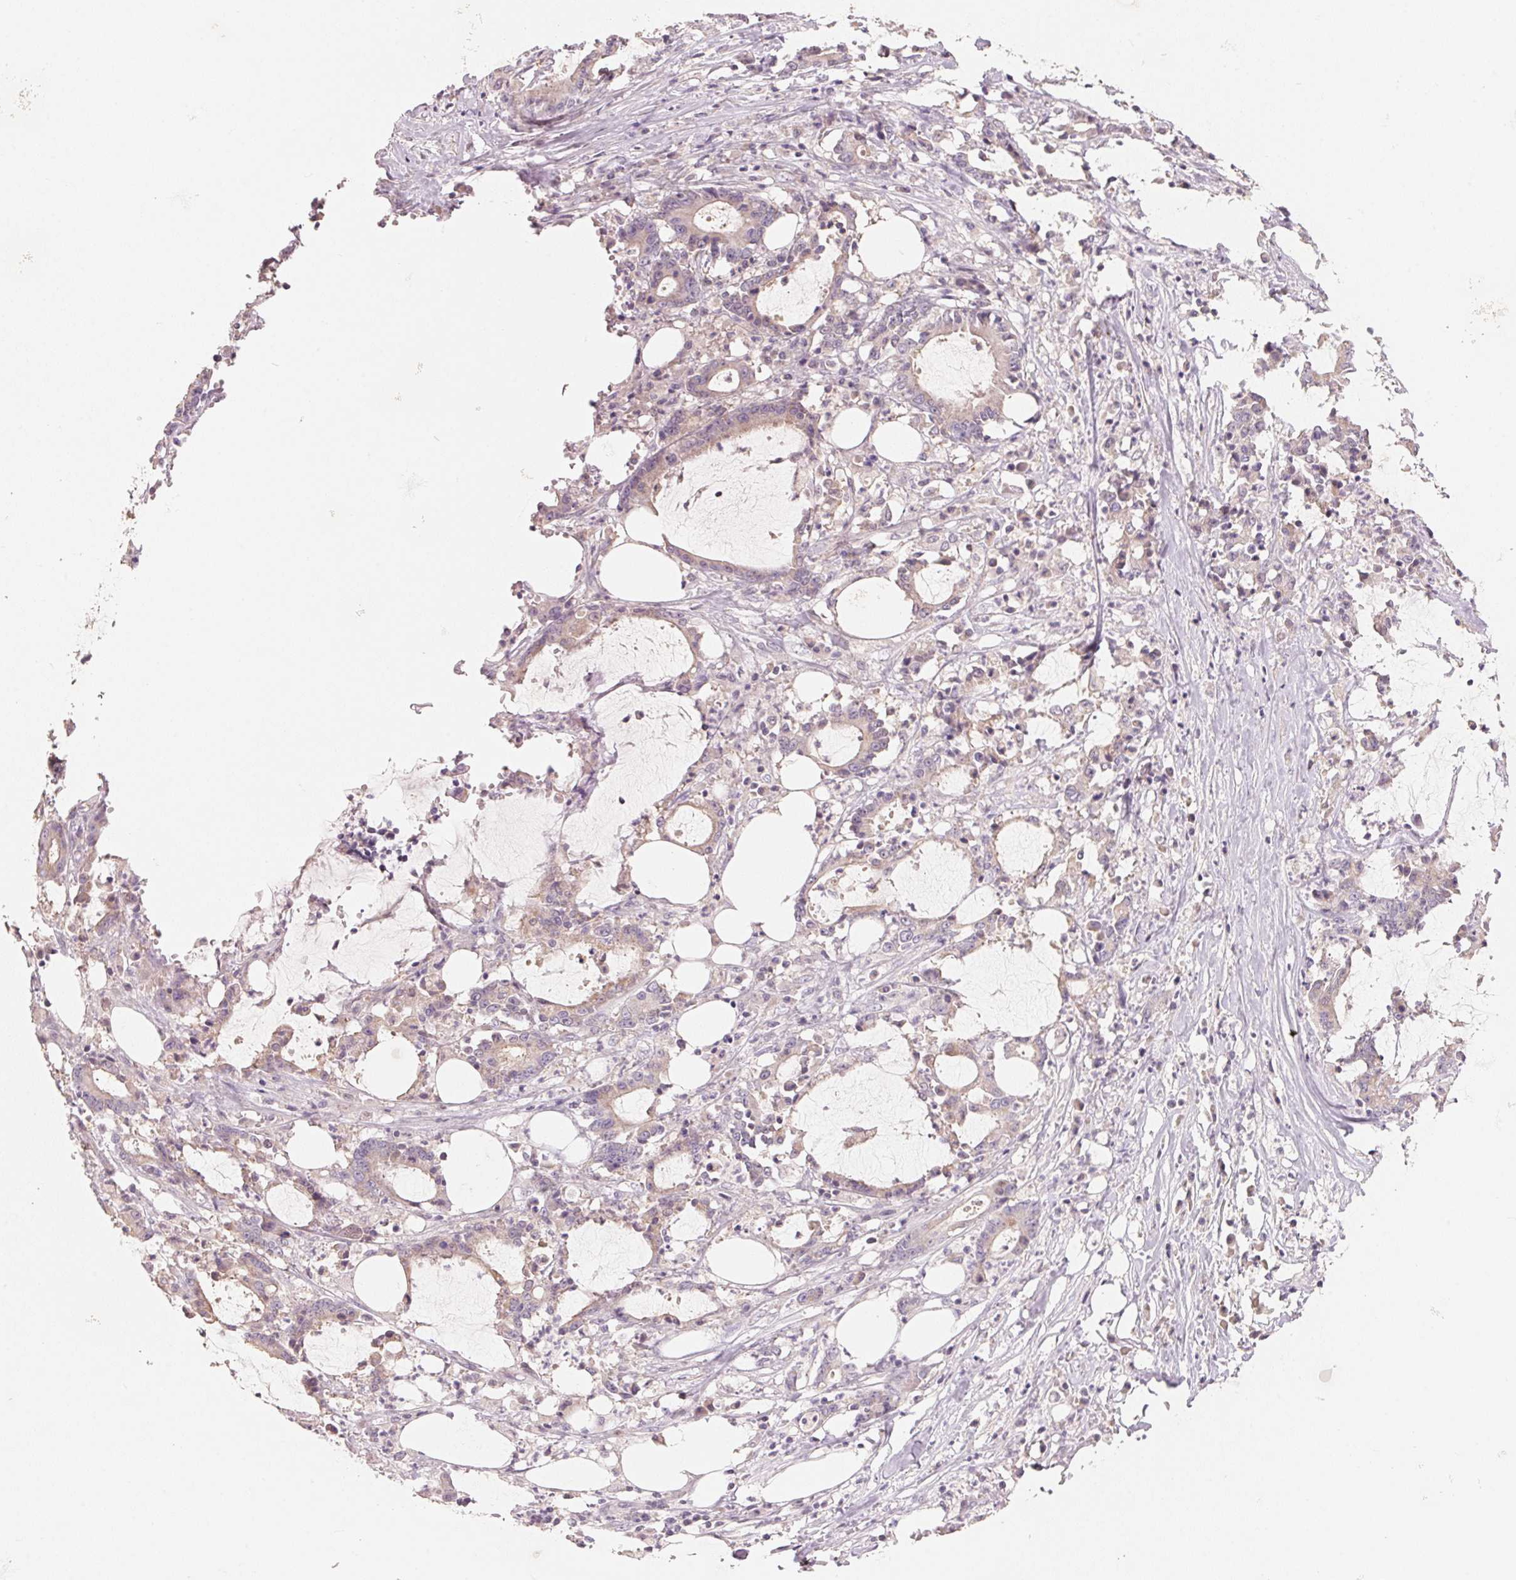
{"staining": {"intensity": "negative", "quantity": "none", "location": "none"}, "tissue": "stomach cancer", "cell_type": "Tumor cells", "image_type": "cancer", "snomed": [{"axis": "morphology", "description": "Adenocarcinoma, NOS"}, {"axis": "topography", "description": "Stomach, upper"}], "caption": "Image shows no significant protein expression in tumor cells of stomach cancer. (DAB (3,3'-diaminobenzidine) immunohistochemistry visualized using brightfield microscopy, high magnification).", "gene": "TP53AIP1", "patient": {"sex": "male", "age": 68}}